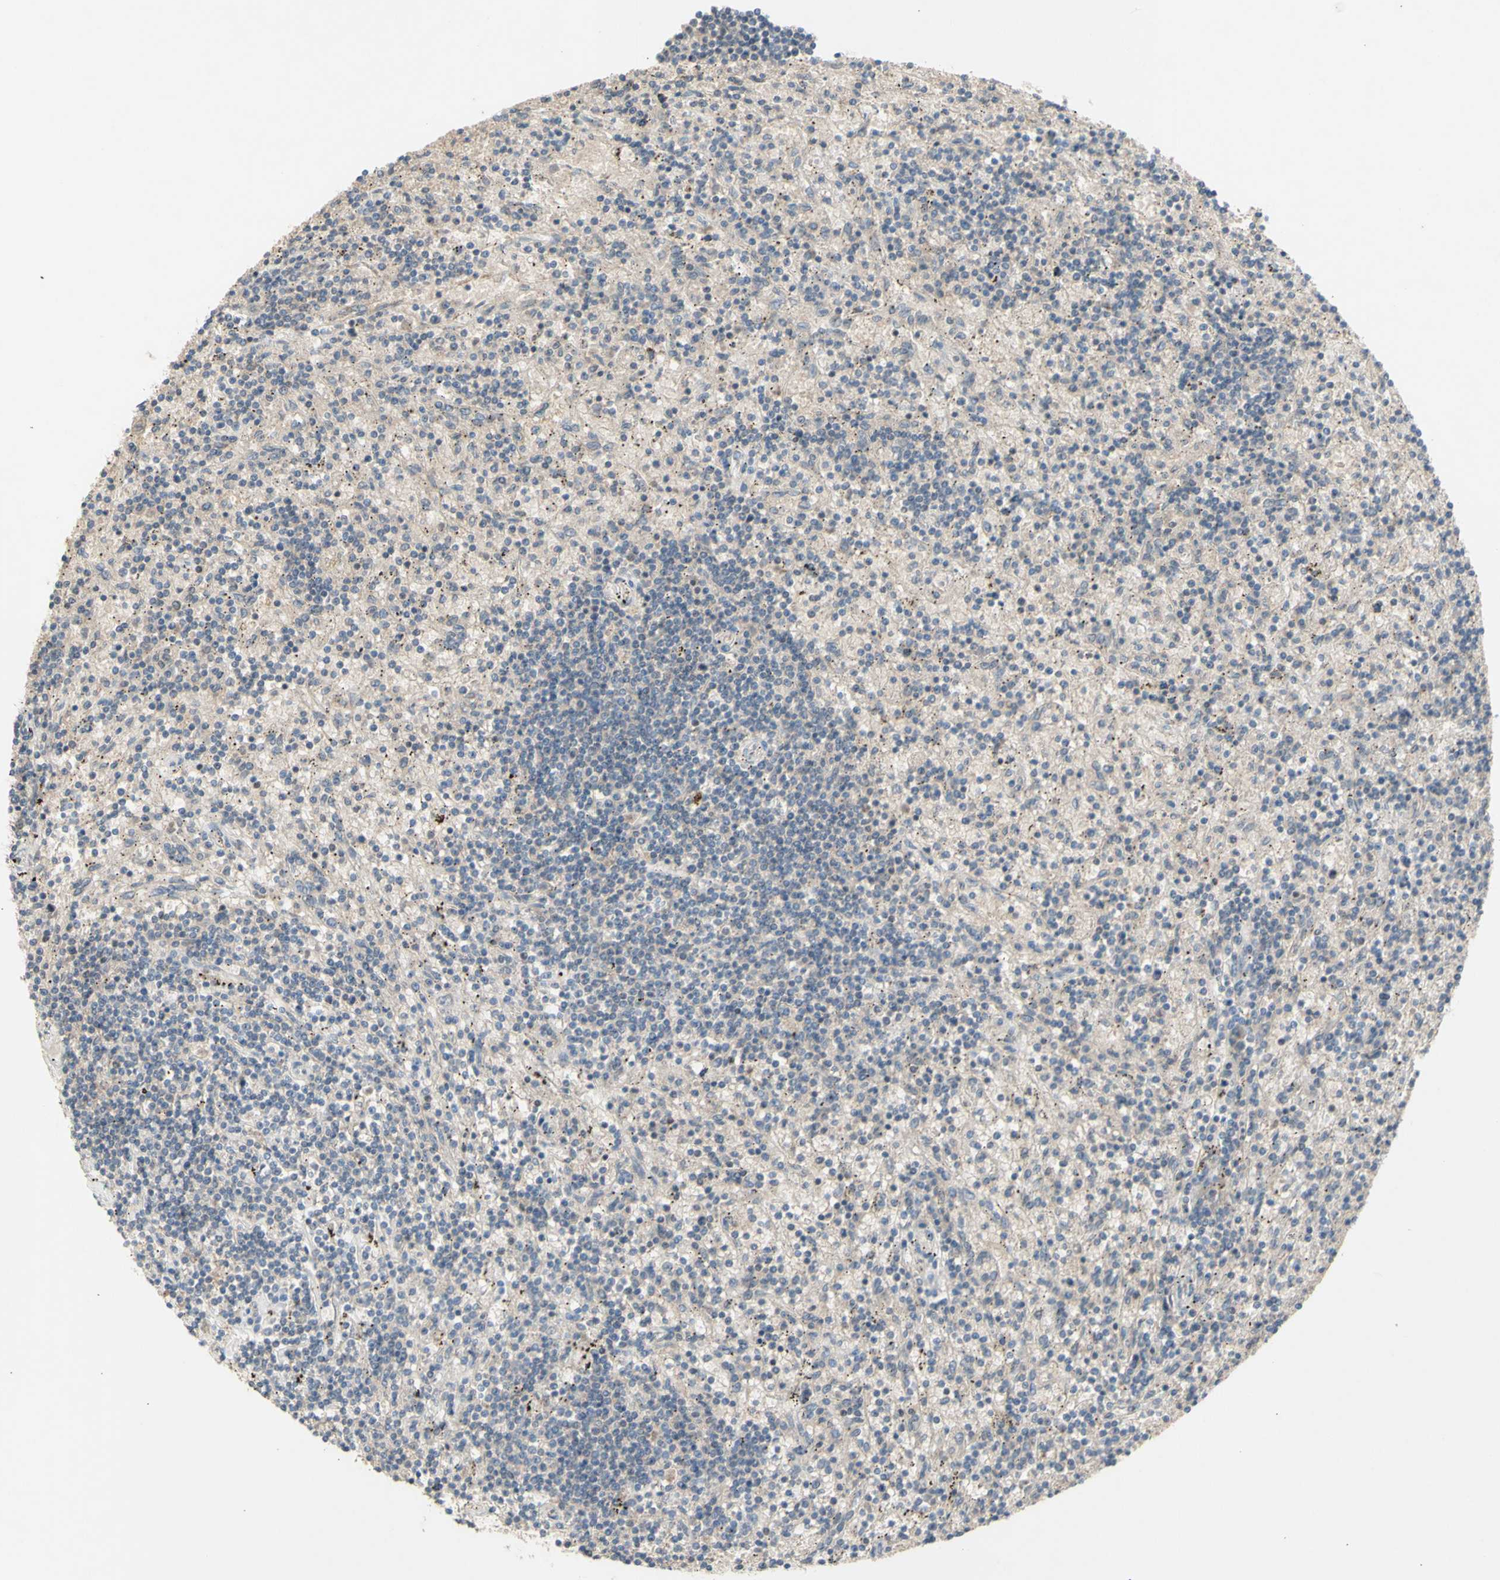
{"staining": {"intensity": "negative", "quantity": "none", "location": "none"}, "tissue": "lymphoma", "cell_type": "Tumor cells", "image_type": "cancer", "snomed": [{"axis": "morphology", "description": "Malignant lymphoma, non-Hodgkin's type, Low grade"}, {"axis": "topography", "description": "Spleen"}], "caption": "This is an IHC micrograph of human lymphoma. There is no staining in tumor cells.", "gene": "NLRP1", "patient": {"sex": "male", "age": 76}}